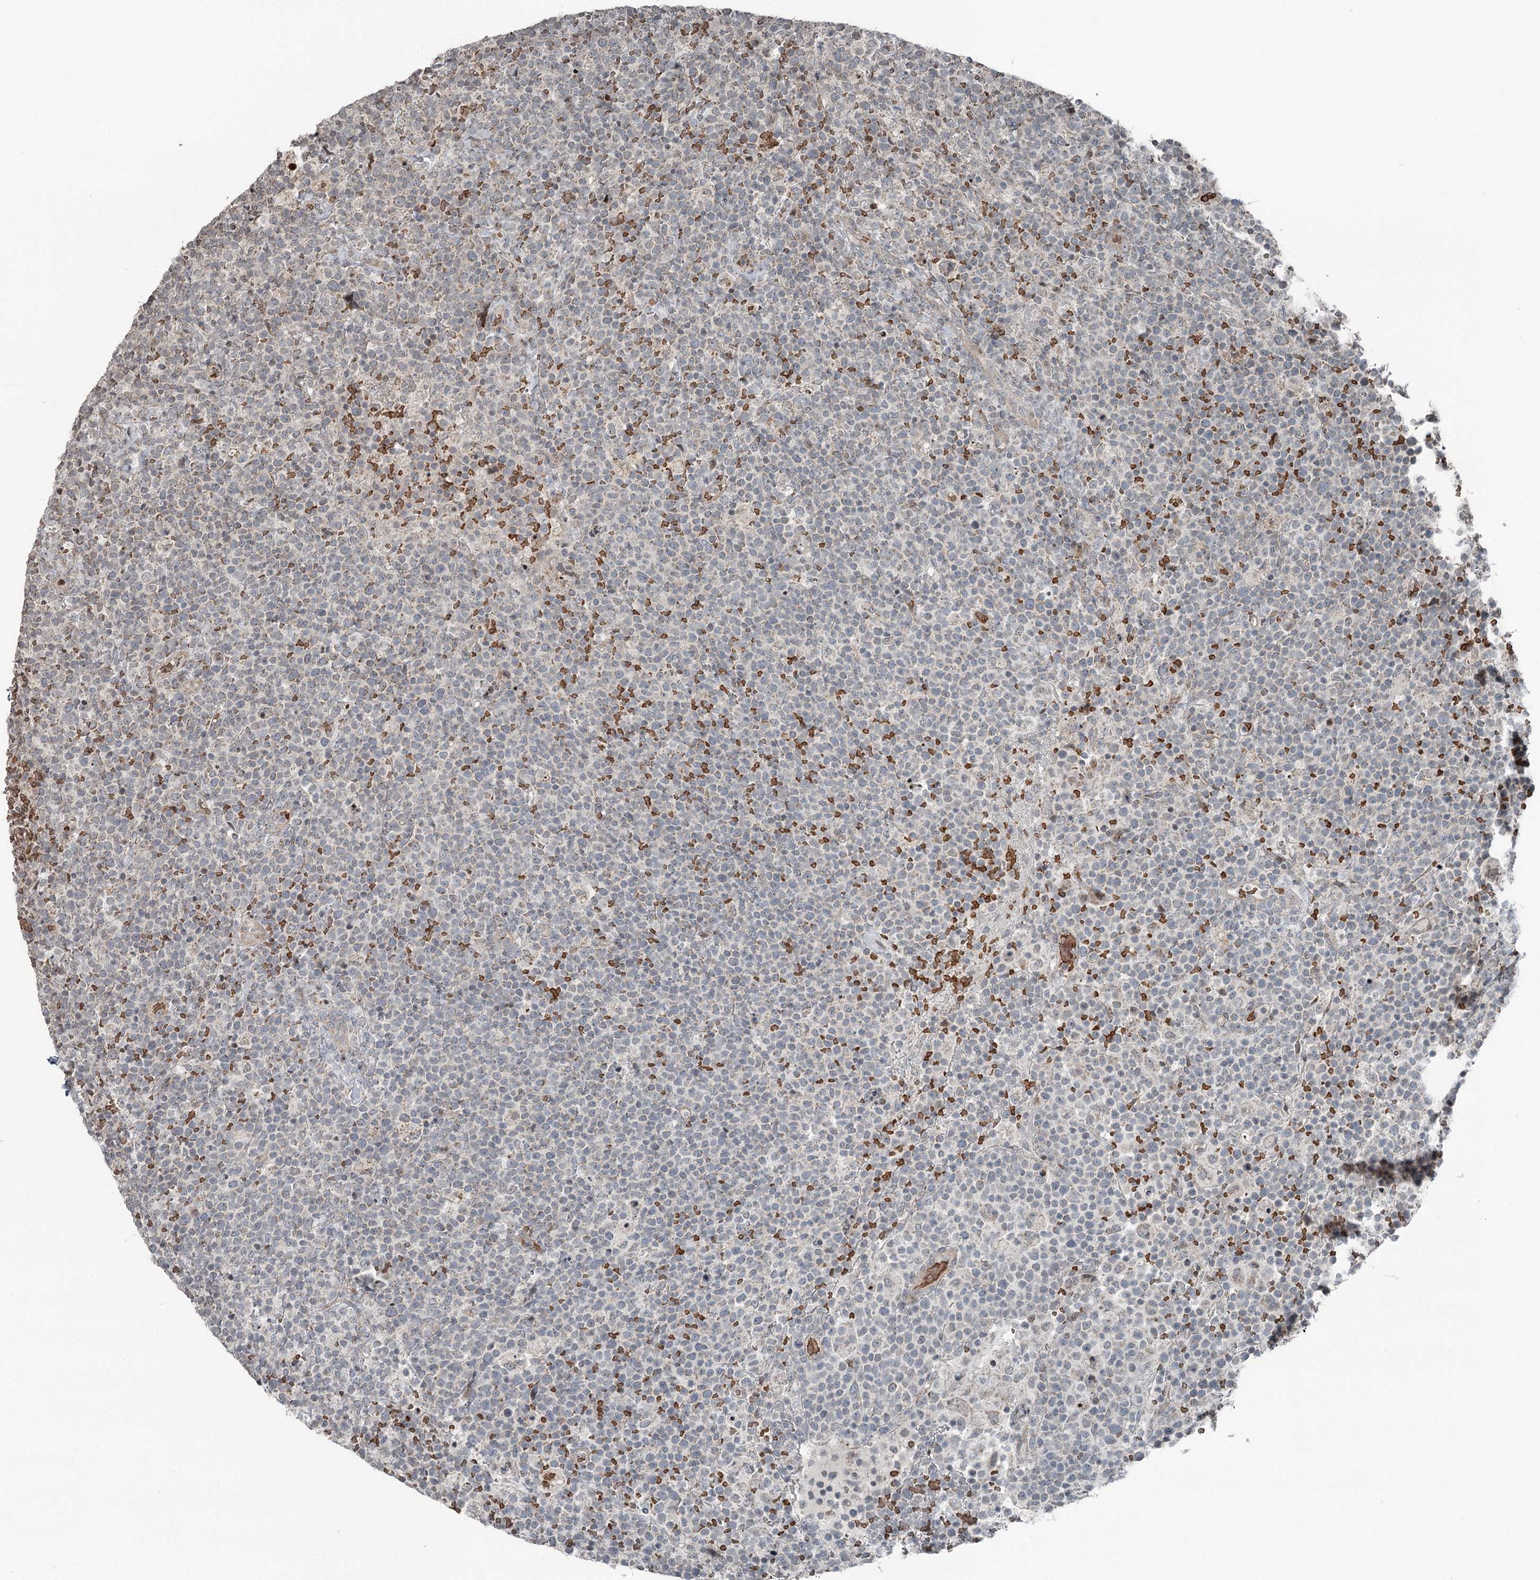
{"staining": {"intensity": "negative", "quantity": "none", "location": "none"}, "tissue": "lymphoma", "cell_type": "Tumor cells", "image_type": "cancer", "snomed": [{"axis": "morphology", "description": "Malignant lymphoma, non-Hodgkin's type, High grade"}, {"axis": "topography", "description": "Lymph node"}], "caption": "High magnification brightfield microscopy of malignant lymphoma, non-Hodgkin's type (high-grade) stained with DAB (3,3'-diaminobenzidine) (brown) and counterstained with hematoxylin (blue): tumor cells show no significant expression.", "gene": "RASSF8", "patient": {"sex": "male", "age": 61}}